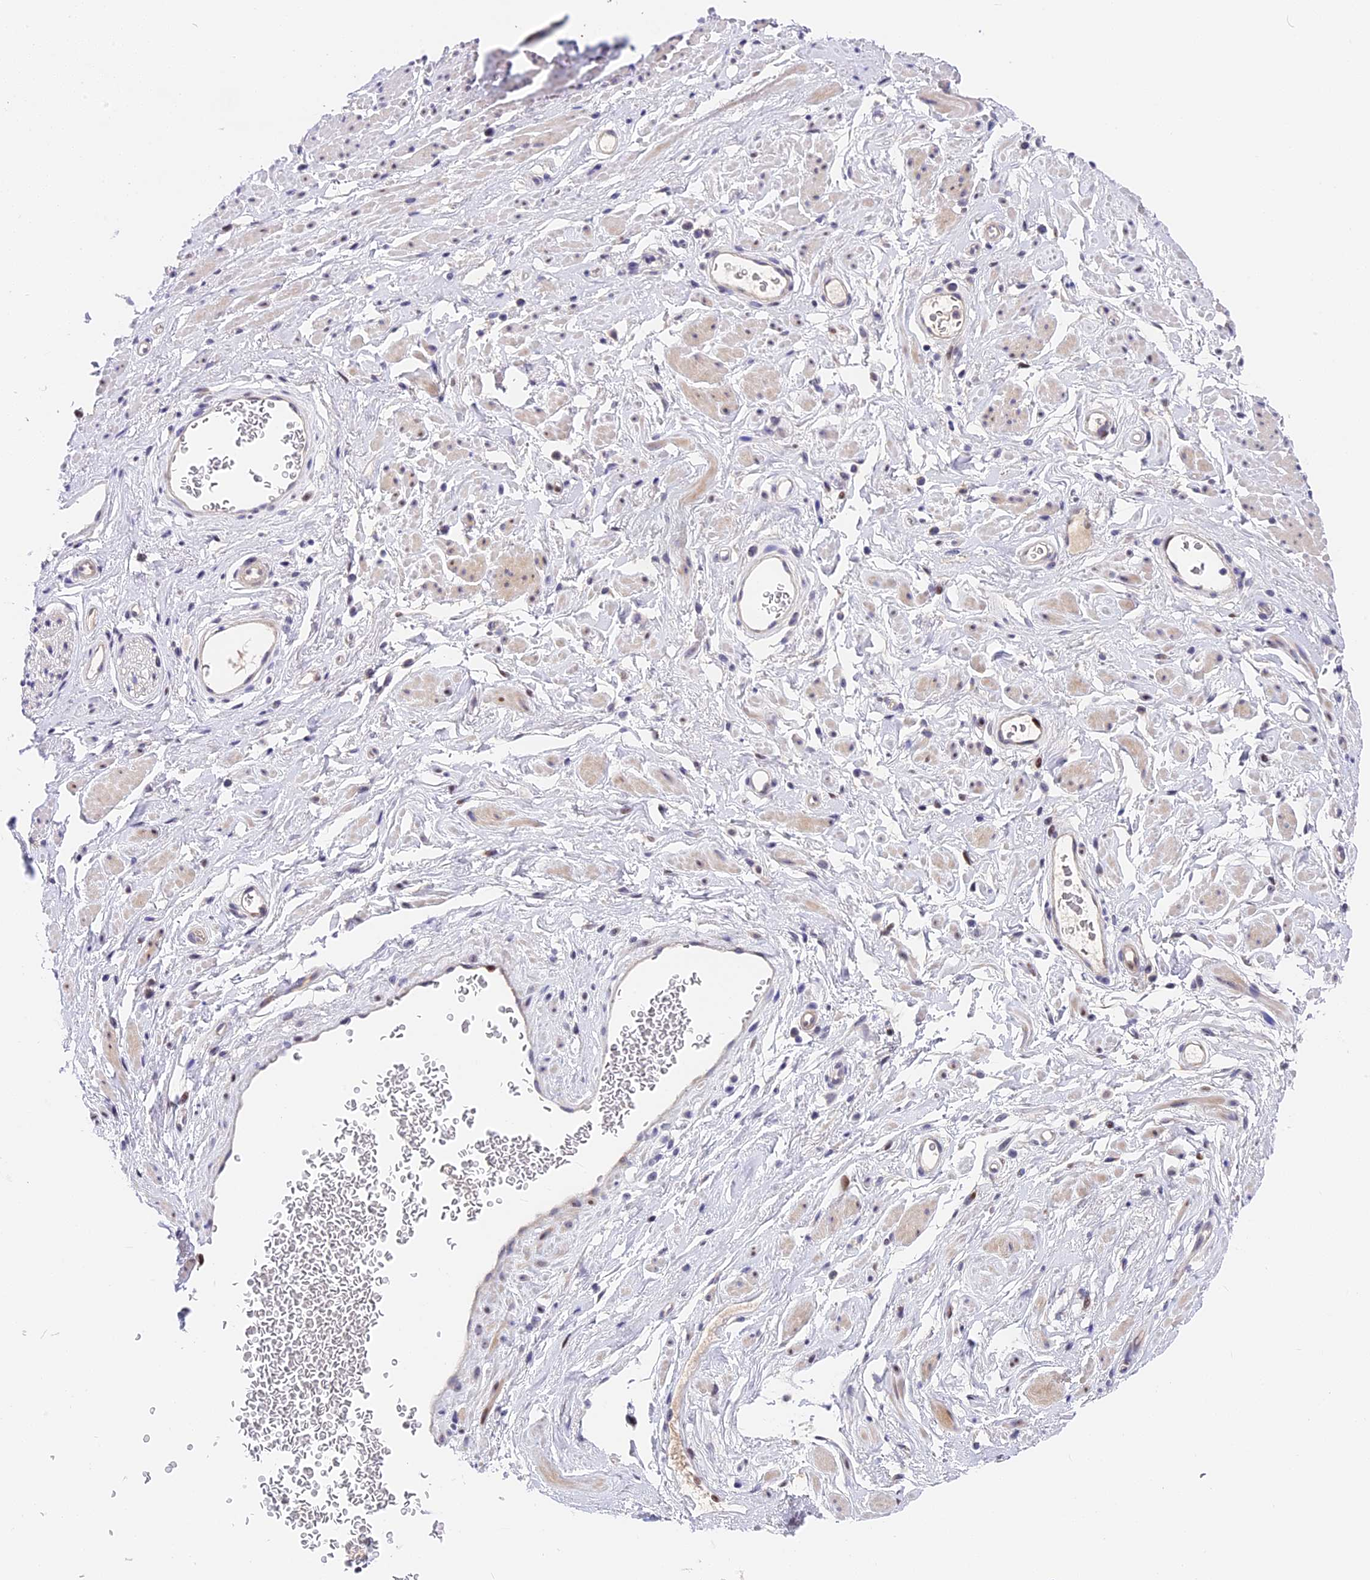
{"staining": {"intensity": "negative", "quantity": "none", "location": "none"}, "tissue": "adipose tissue", "cell_type": "Adipocytes", "image_type": "normal", "snomed": [{"axis": "morphology", "description": "Normal tissue, NOS"}, {"axis": "morphology", "description": "Adenocarcinoma, NOS"}, {"axis": "topography", "description": "Rectum"}, {"axis": "topography", "description": "Vagina"}, {"axis": "topography", "description": "Peripheral nerve tissue"}], "caption": "This is an IHC photomicrograph of benign adipose tissue. There is no expression in adipocytes.", "gene": "MIDN", "patient": {"sex": "female", "age": 71}}